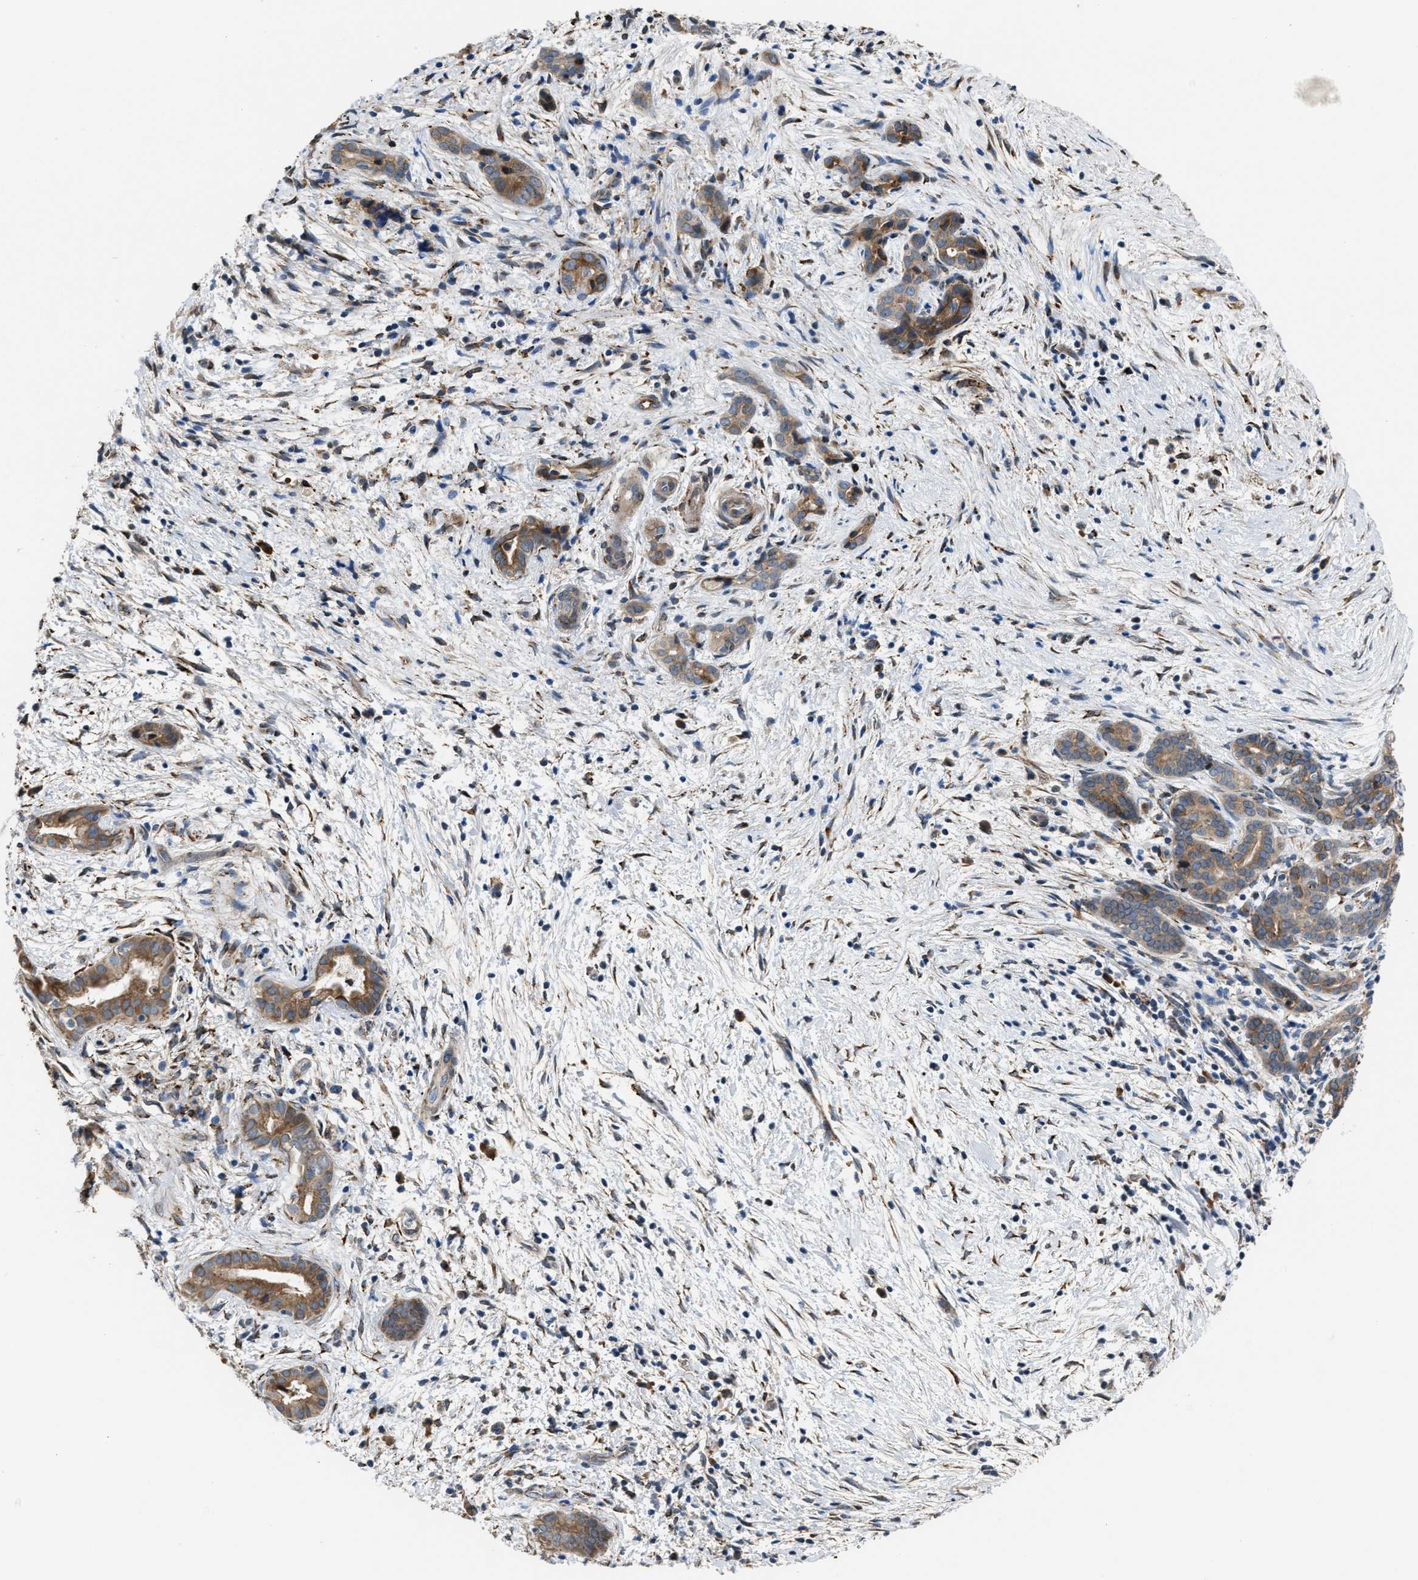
{"staining": {"intensity": "moderate", "quantity": ">75%", "location": "cytoplasmic/membranous"}, "tissue": "pancreatic cancer", "cell_type": "Tumor cells", "image_type": "cancer", "snomed": [{"axis": "morphology", "description": "Adenocarcinoma, NOS"}, {"axis": "topography", "description": "Pancreas"}], "caption": "Moderate cytoplasmic/membranous positivity is seen in approximately >75% of tumor cells in pancreatic cancer.", "gene": "SELENOM", "patient": {"sex": "female", "age": 70}}